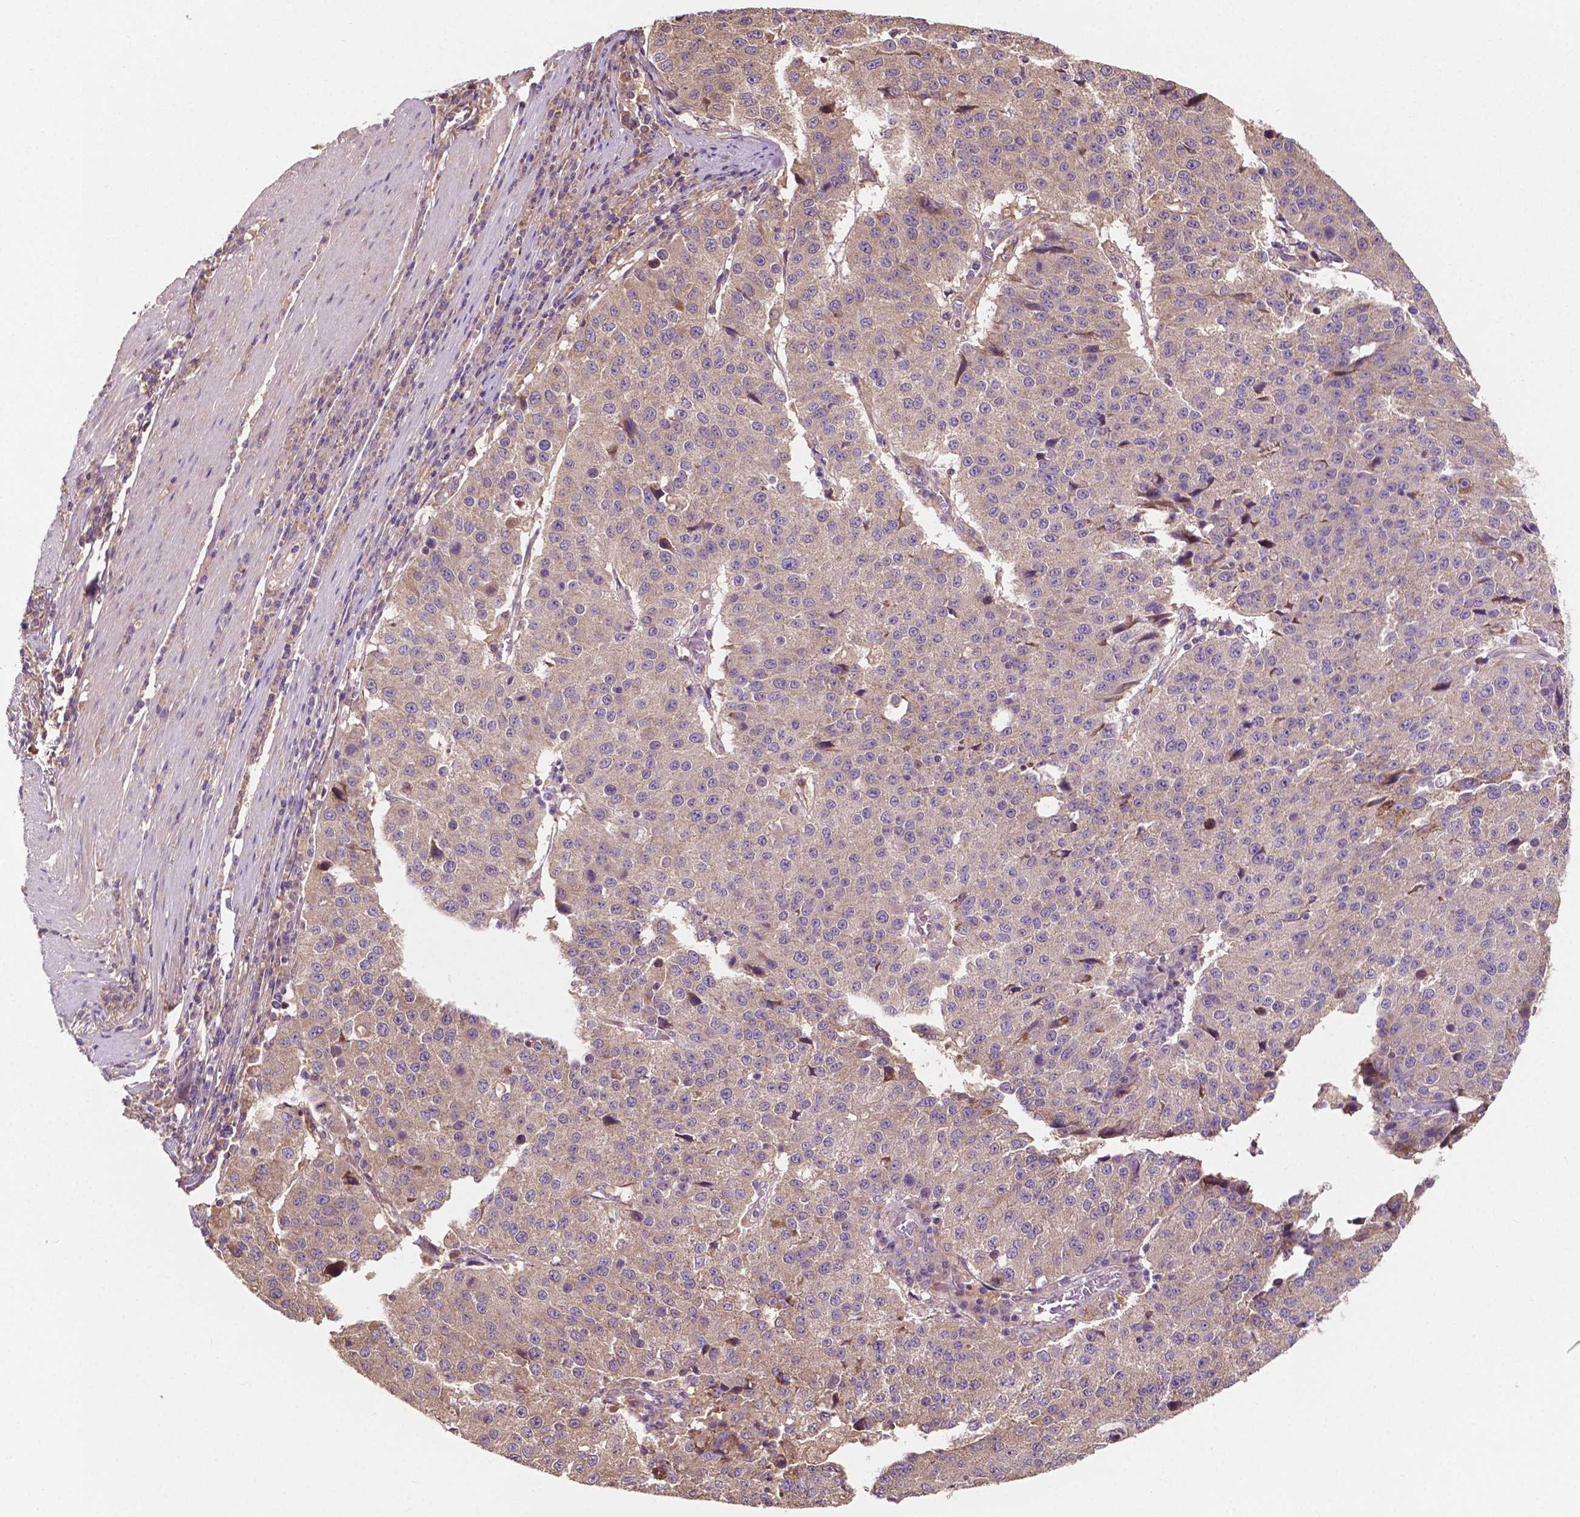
{"staining": {"intensity": "weak", "quantity": "<25%", "location": "cytoplasmic/membranous"}, "tissue": "stomach cancer", "cell_type": "Tumor cells", "image_type": "cancer", "snomed": [{"axis": "morphology", "description": "Adenocarcinoma, NOS"}, {"axis": "topography", "description": "Stomach"}], "caption": "An image of human adenocarcinoma (stomach) is negative for staining in tumor cells.", "gene": "GJA9", "patient": {"sex": "male", "age": 71}}